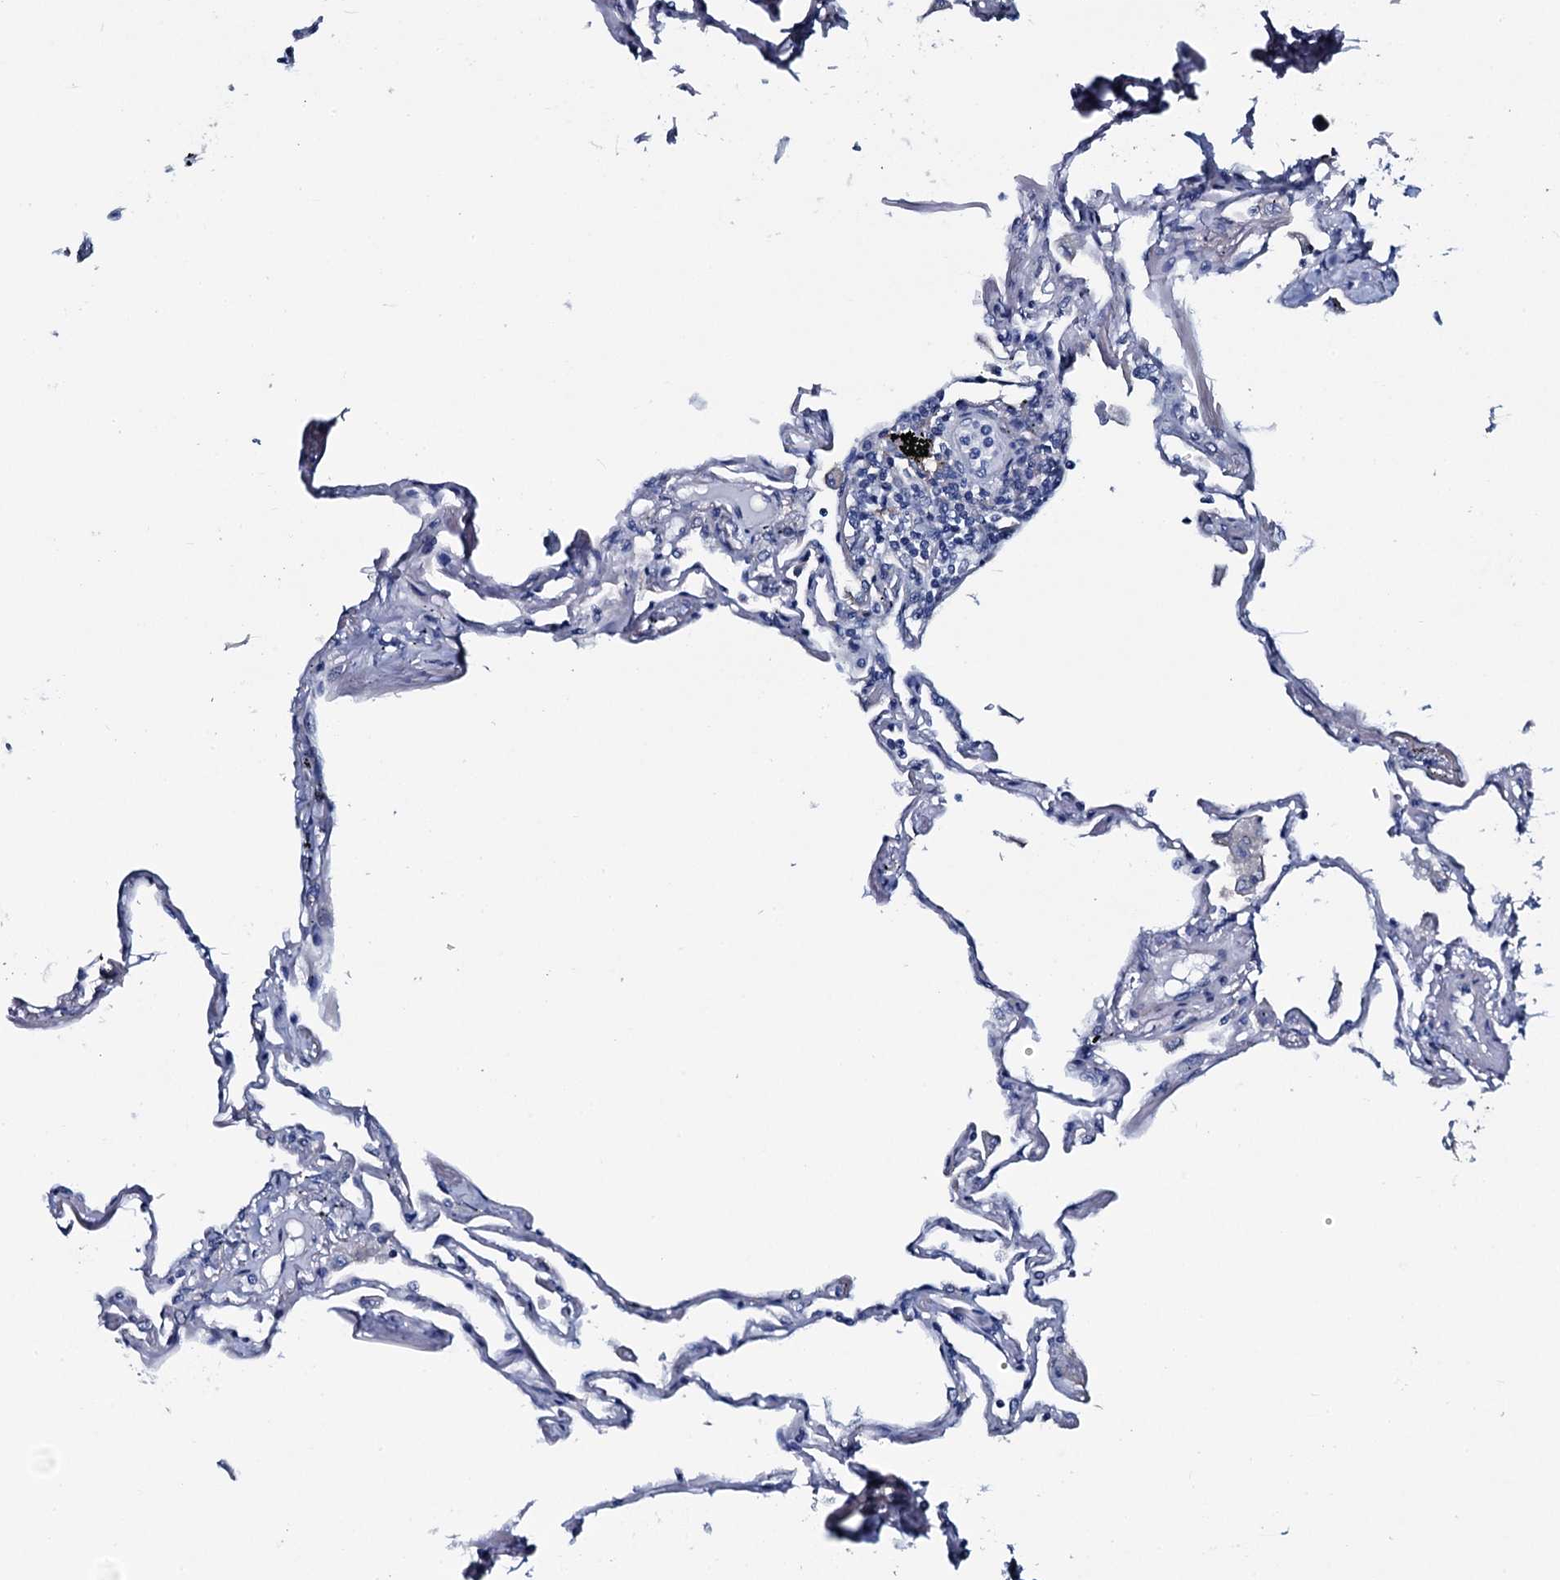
{"staining": {"intensity": "negative", "quantity": "none", "location": "none"}, "tissue": "lung", "cell_type": "Alveolar cells", "image_type": "normal", "snomed": [{"axis": "morphology", "description": "Normal tissue, NOS"}, {"axis": "topography", "description": "Lung"}], "caption": "Histopathology image shows no protein staining in alveolar cells of normal lung.", "gene": "GYS2", "patient": {"sex": "female", "age": 67}}